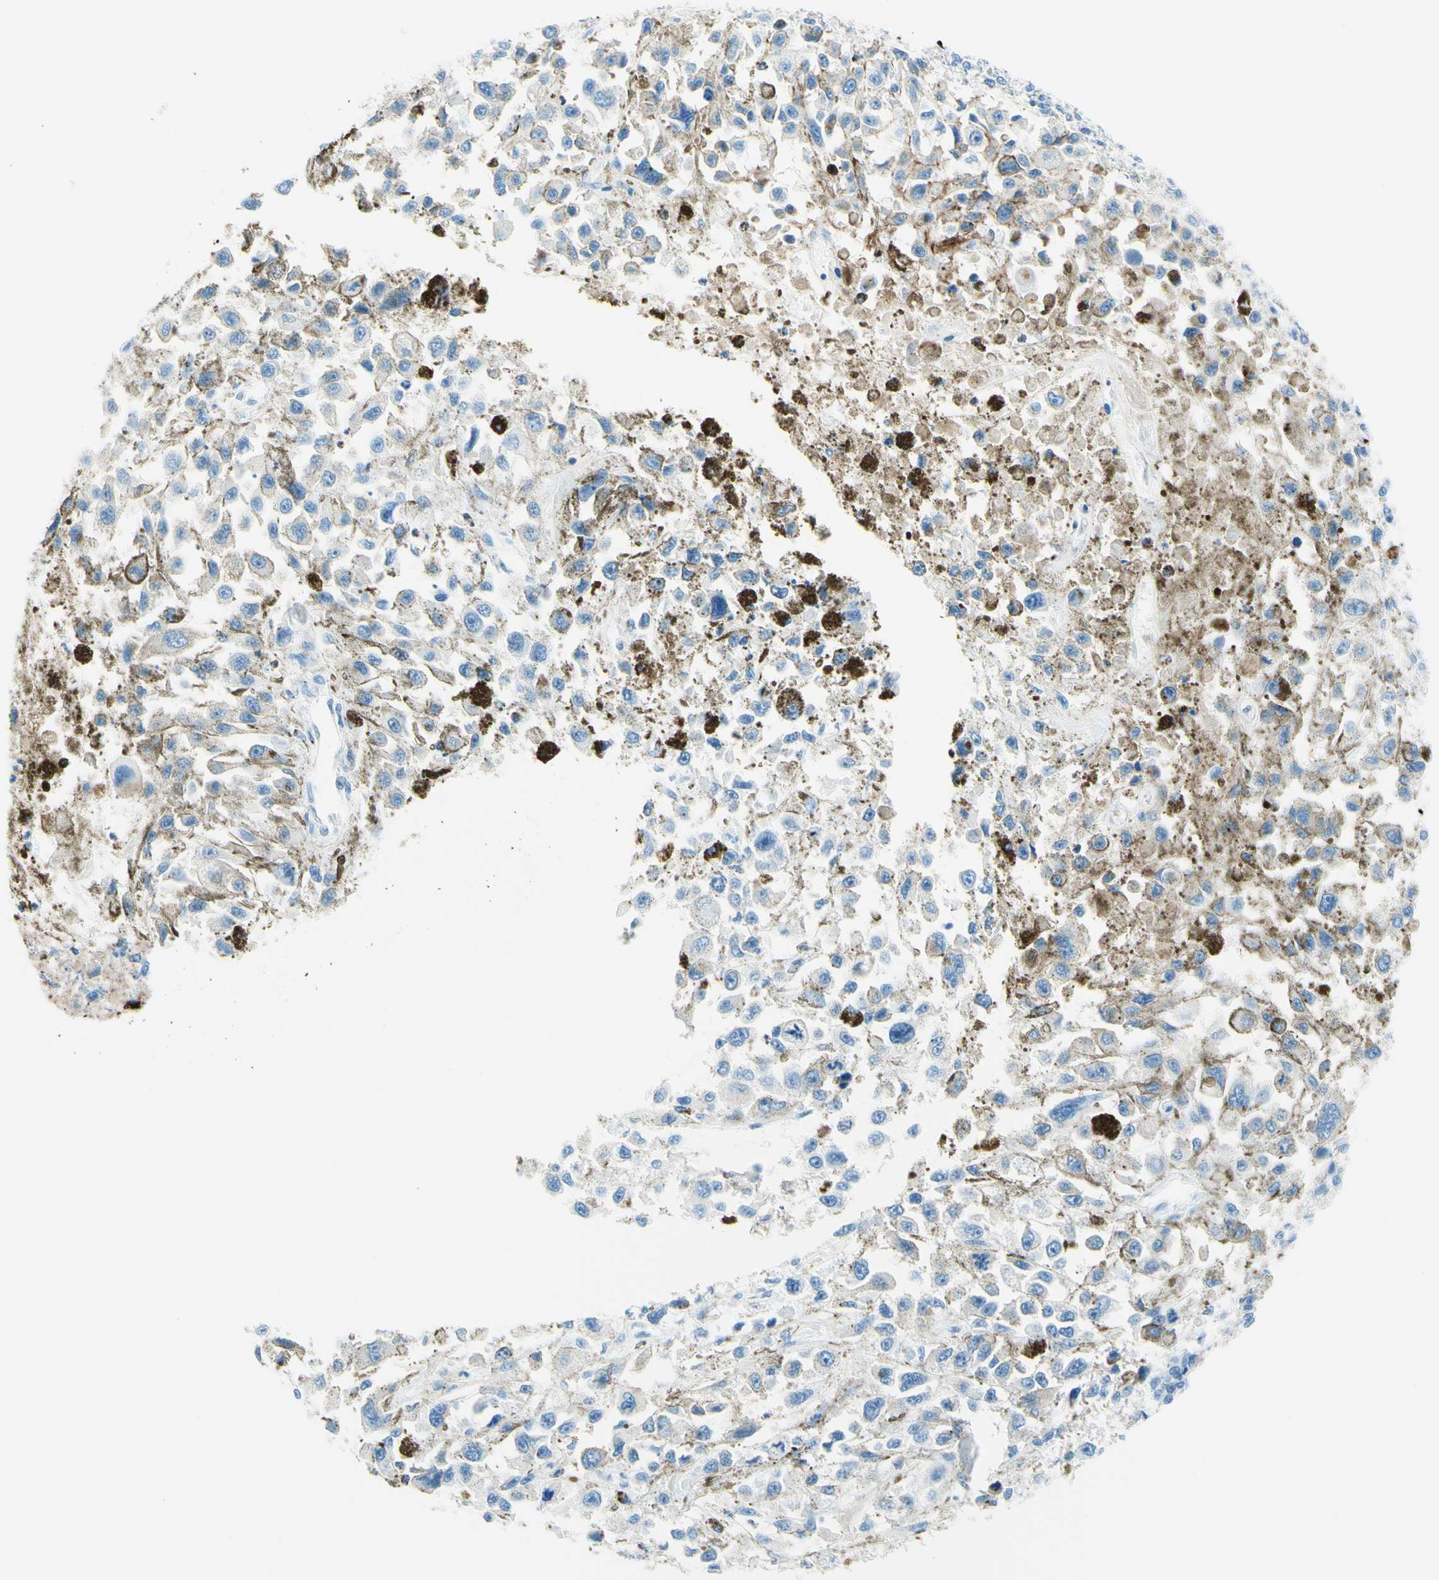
{"staining": {"intensity": "negative", "quantity": "none", "location": "none"}, "tissue": "melanoma", "cell_type": "Tumor cells", "image_type": "cancer", "snomed": [{"axis": "morphology", "description": "Malignant melanoma, Metastatic site"}, {"axis": "topography", "description": "Lymph node"}], "caption": "A photomicrograph of melanoma stained for a protein demonstrates no brown staining in tumor cells.", "gene": "MFAP5", "patient": {"sex": "male", "age": 59}}